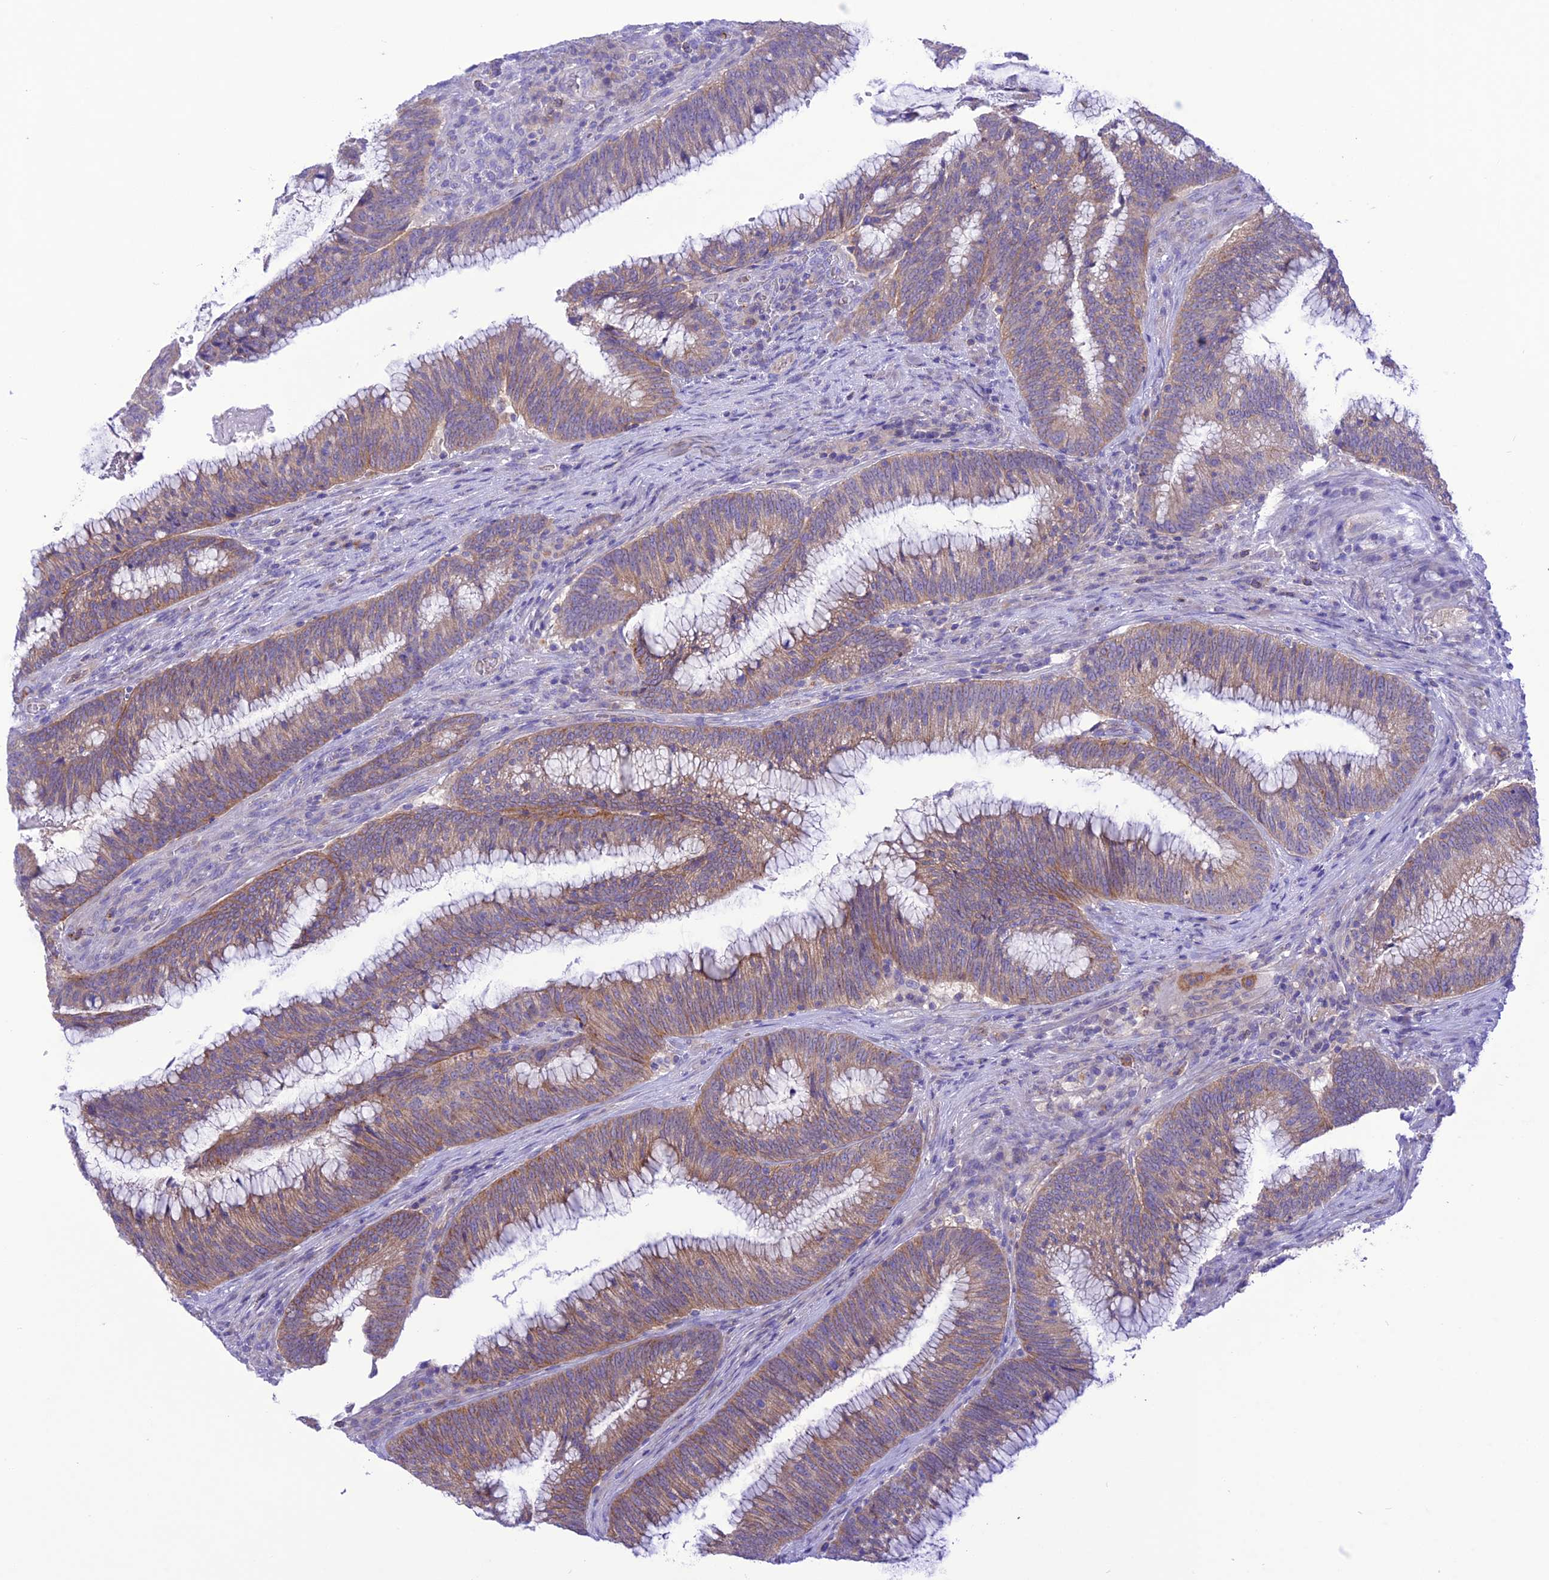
{"staining": {"intensity": "weak", "quantity": ">75%", "location": "cytoplasmic/membranous"}, "tissue": "colorectal cancer", "cell_type": "Tumor cells", "image_type": "cancer", "snomed": [{"axis": "morphology", "description": "Adenocarcinoma, NOS"}, {"axis": "topography", "description": "Rectum"}], "caption": "Tumor cells show weak cytoplasmic/membranous positivity in about >75% of cells in colorectal cancer.", "gene": "CHSY3", "patient": {"sex": "female", "age": 77}}